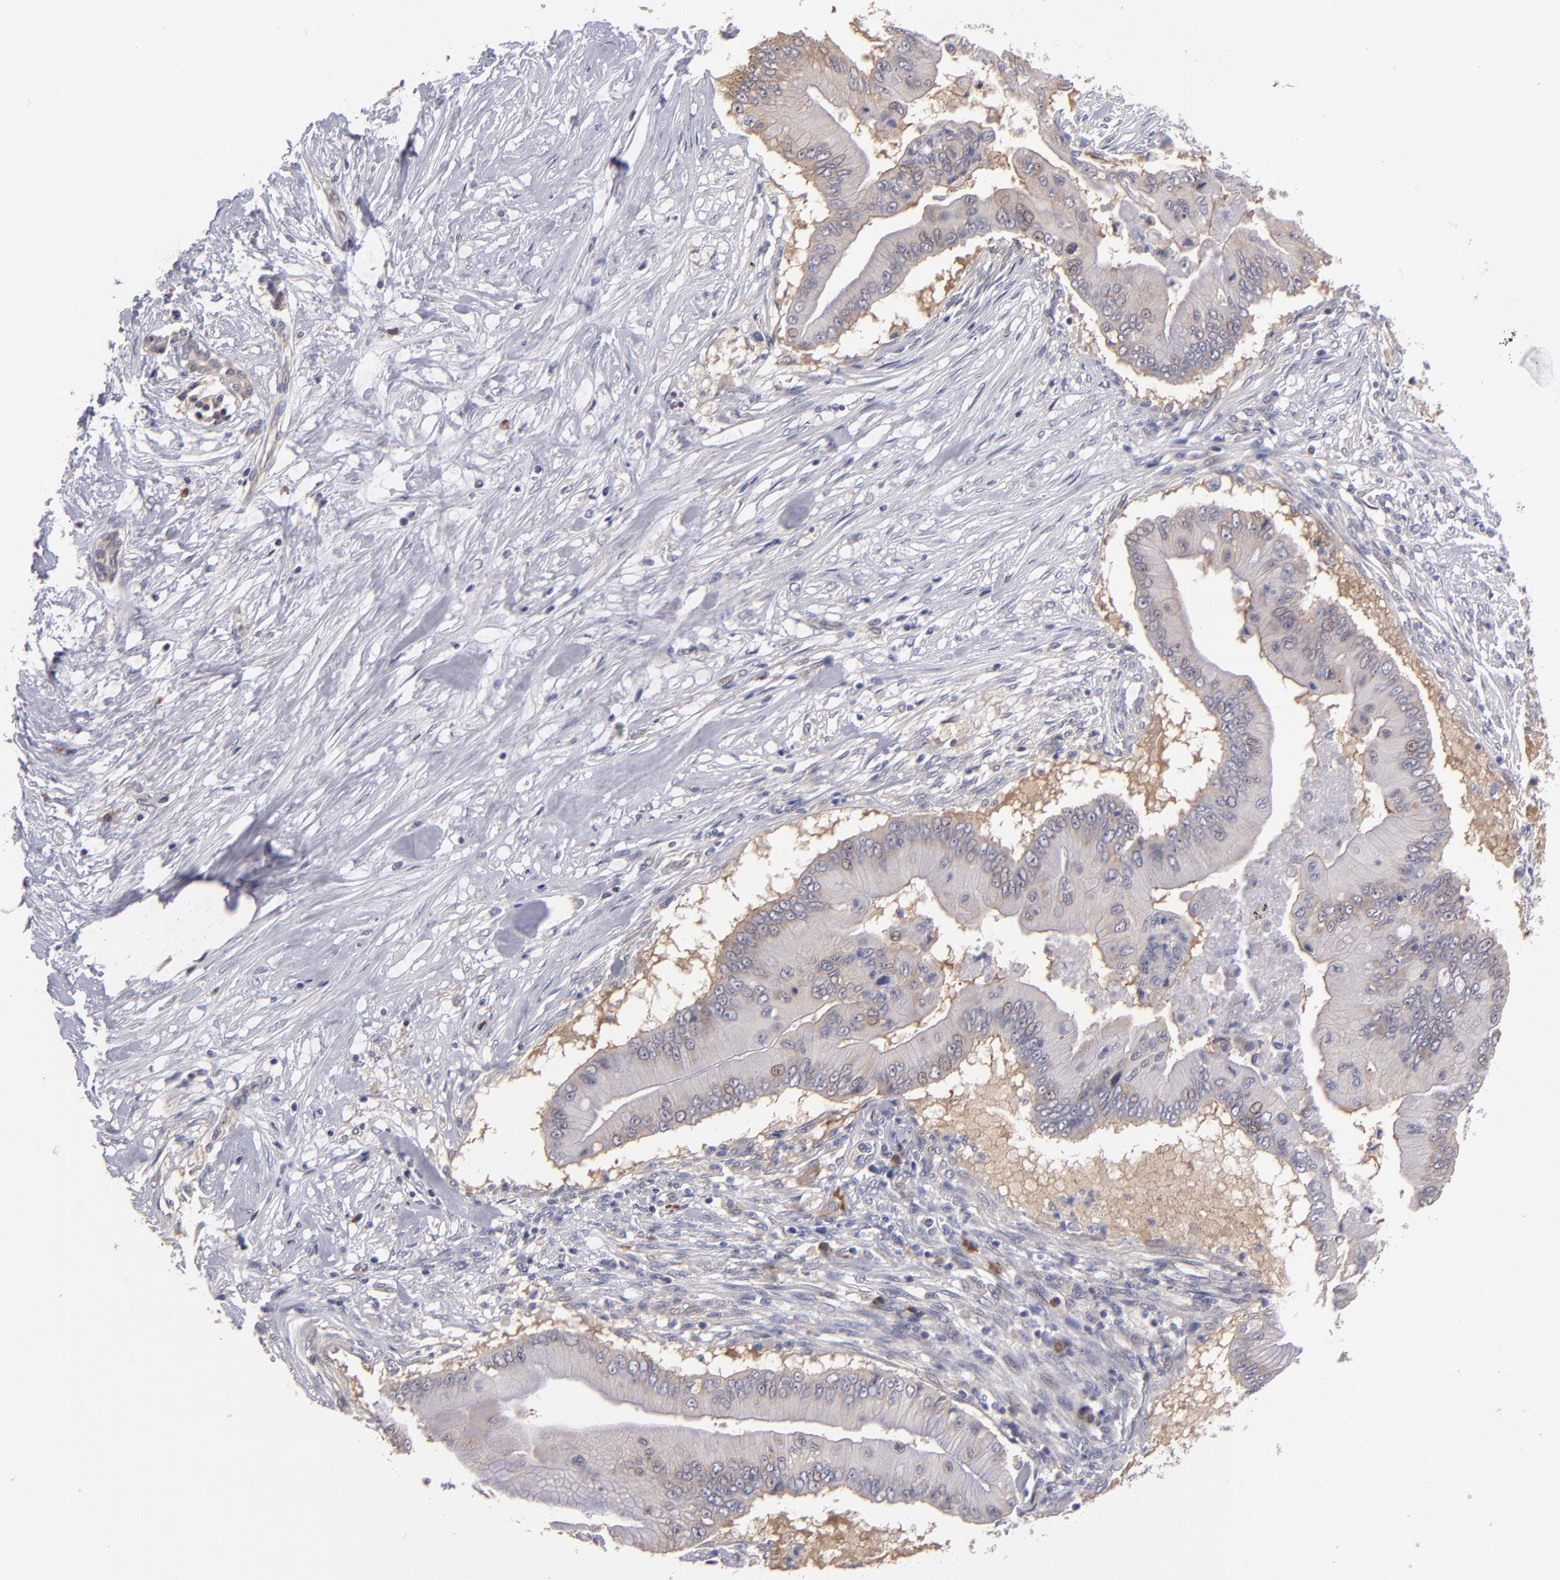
{"staining": {"intensity": "weak", "quantity": ">75%", "location": "cytoplasmic/membranous"}, "tissue": "pancreatic cancer", "cell_type": "Tumor cells", "image_type": "cancer", "snomed": [{"axis": "morphology", "description": "Adenocarcinoma, NOS"}, {"axis": "topography", "description": "Pancreas"}], "caption": "Protein staining reveals weak cytoplasmic/membranous positivity in approximately >75% of tumor cells in adenocarcinoma (pancreatic).", "gene": "EIF3L", "patient": {"sex": "male", "age": 62}}